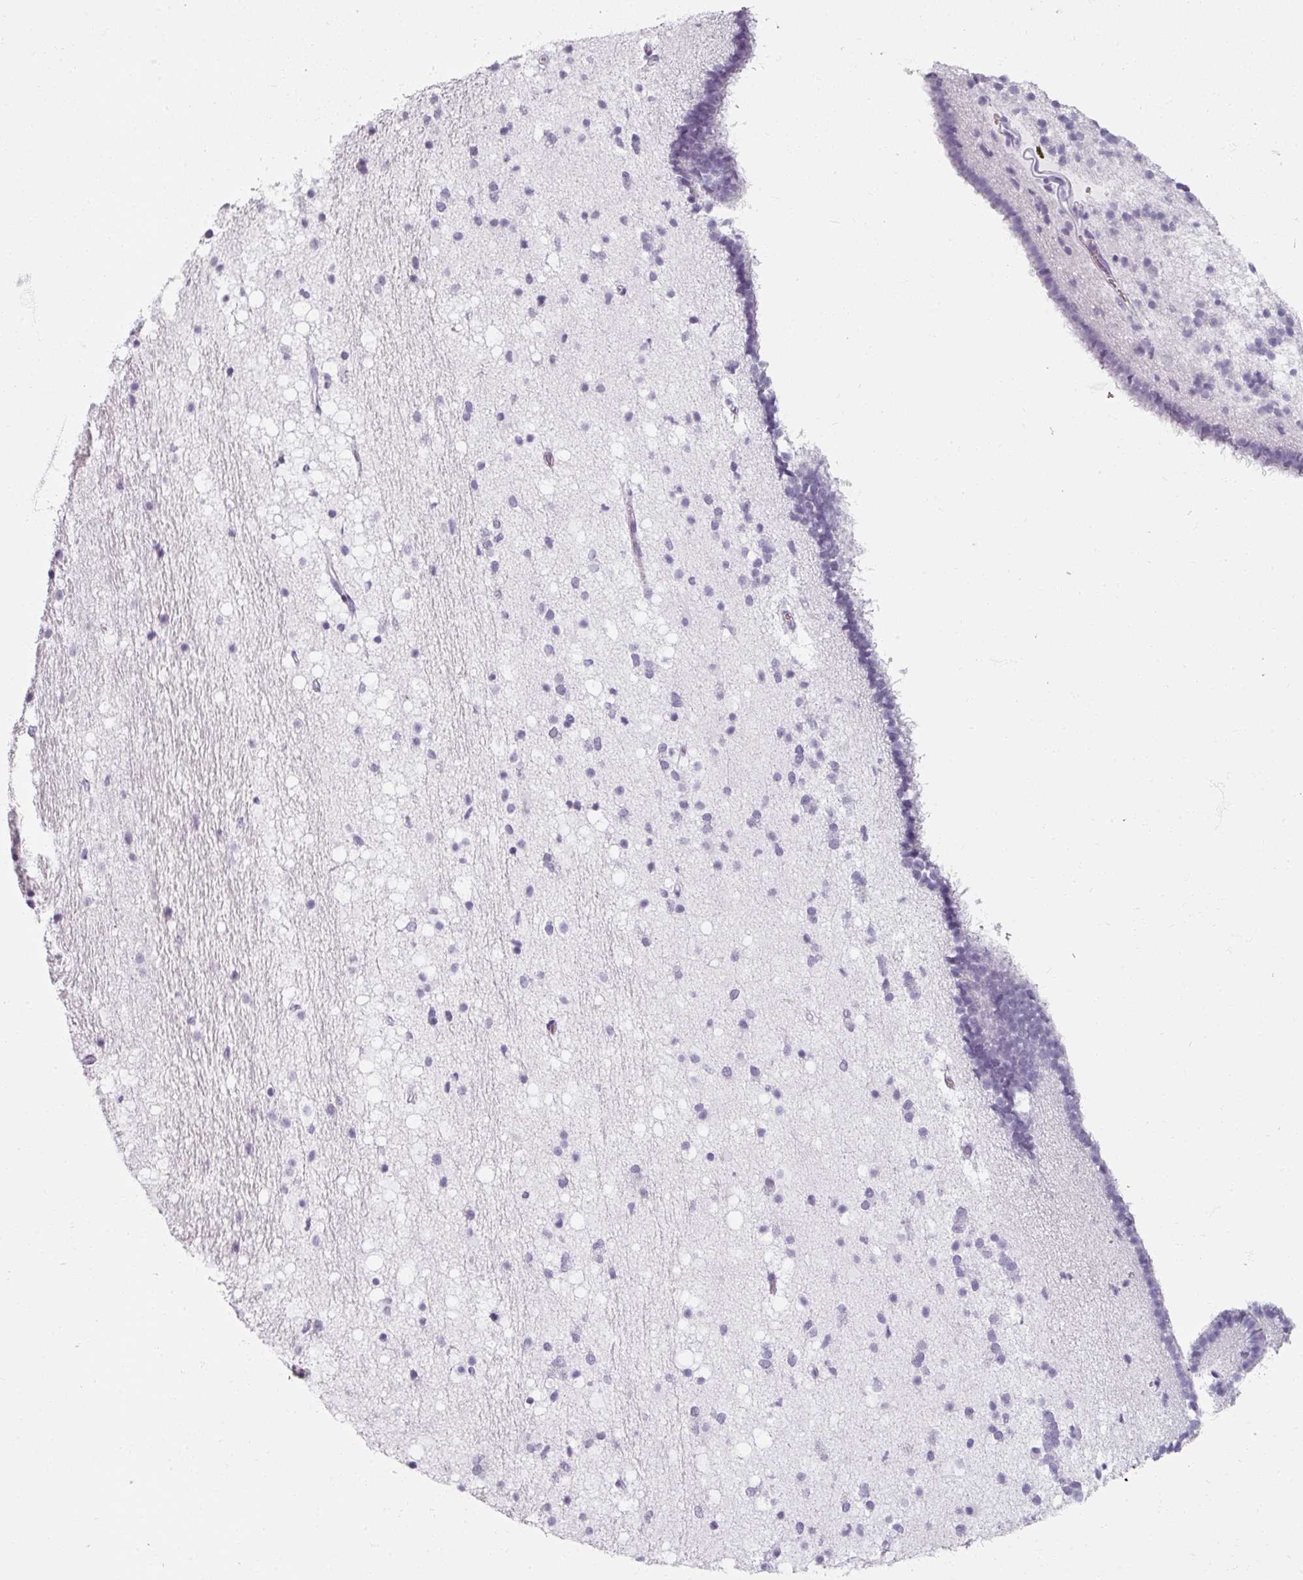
{"staining": {"intensity": "negative", "quantity": "none", "location": "none"}, "tissue": "caudate", "cell_type": "Glial cells", "image_type": "normal", "snomed": [{"axis": "morphology", "description": "Normal tissue, NOS"}, {"axis": "topography", "description": "Lateral ventricle wall"}], "caption": "Immunohistochemical staining of normal human caudate shows no significant positivity in glial cells. (DAB IHC with hematoxylin counter stain).", "gene": "REG3A", "patient": {"sex": "male", "age": 37}}